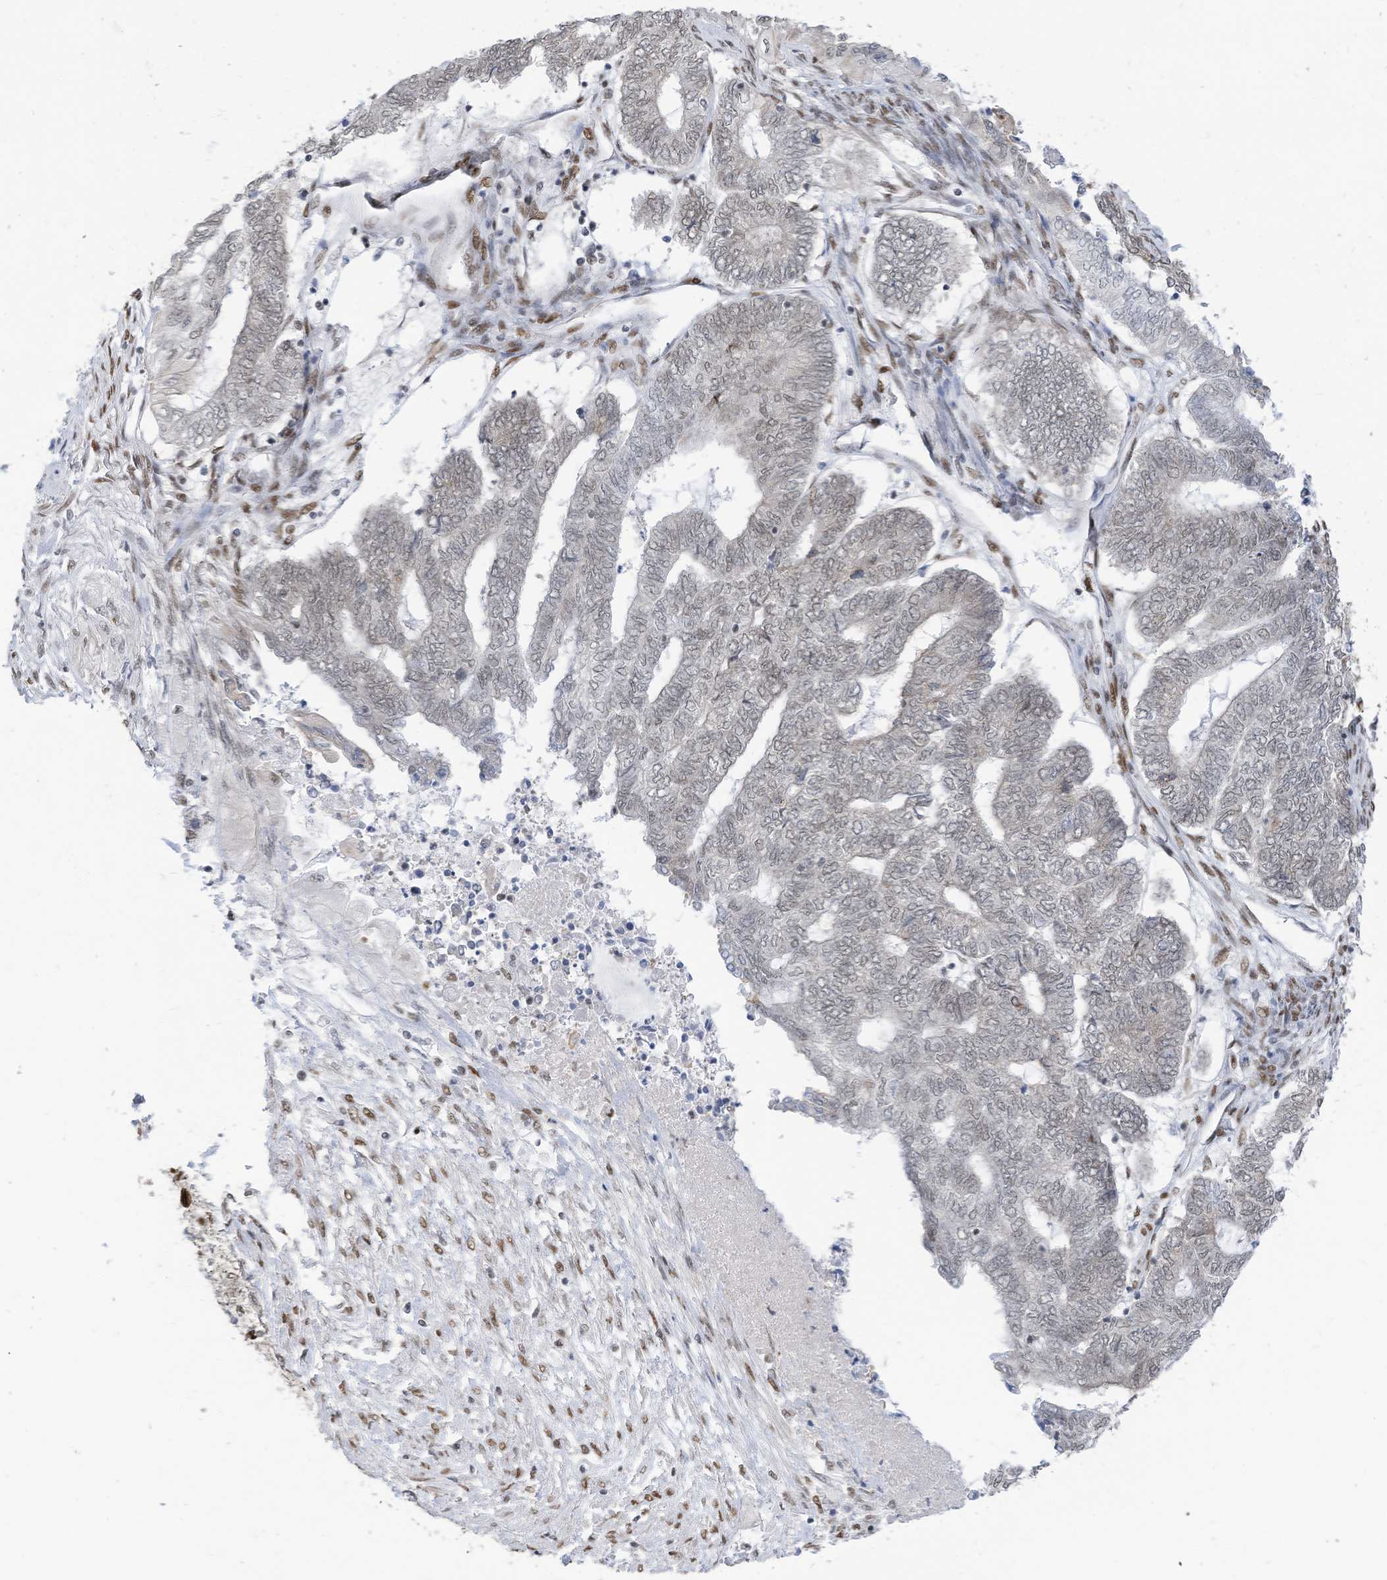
{"staining": {"intensity": "moderate", "quantity": "25%-75%", "location": "nuclear"}, "tissue": "endometrial cancer", "cell_type": "Tumor cells", "image_type": "cancer", "snomed": [{"axis": "morphology", "description": "Adenocarcinoma, NOS"}, {"axis": "topography", "description": "Uterus"}, {"axis": "topography", "description": "Endometrium"}], "caption": "High-magnification brightfield microscopy of endometrial cancer (adenocarcinoma) stained with DAB (brown) and counterstained with hematoxylin (blue). tumor cells exhibit moderate nuclear expression is identified in about25%-75% of cells.", "gene": "KHSRP", "patient": {"sex": "female", "age": 70}}